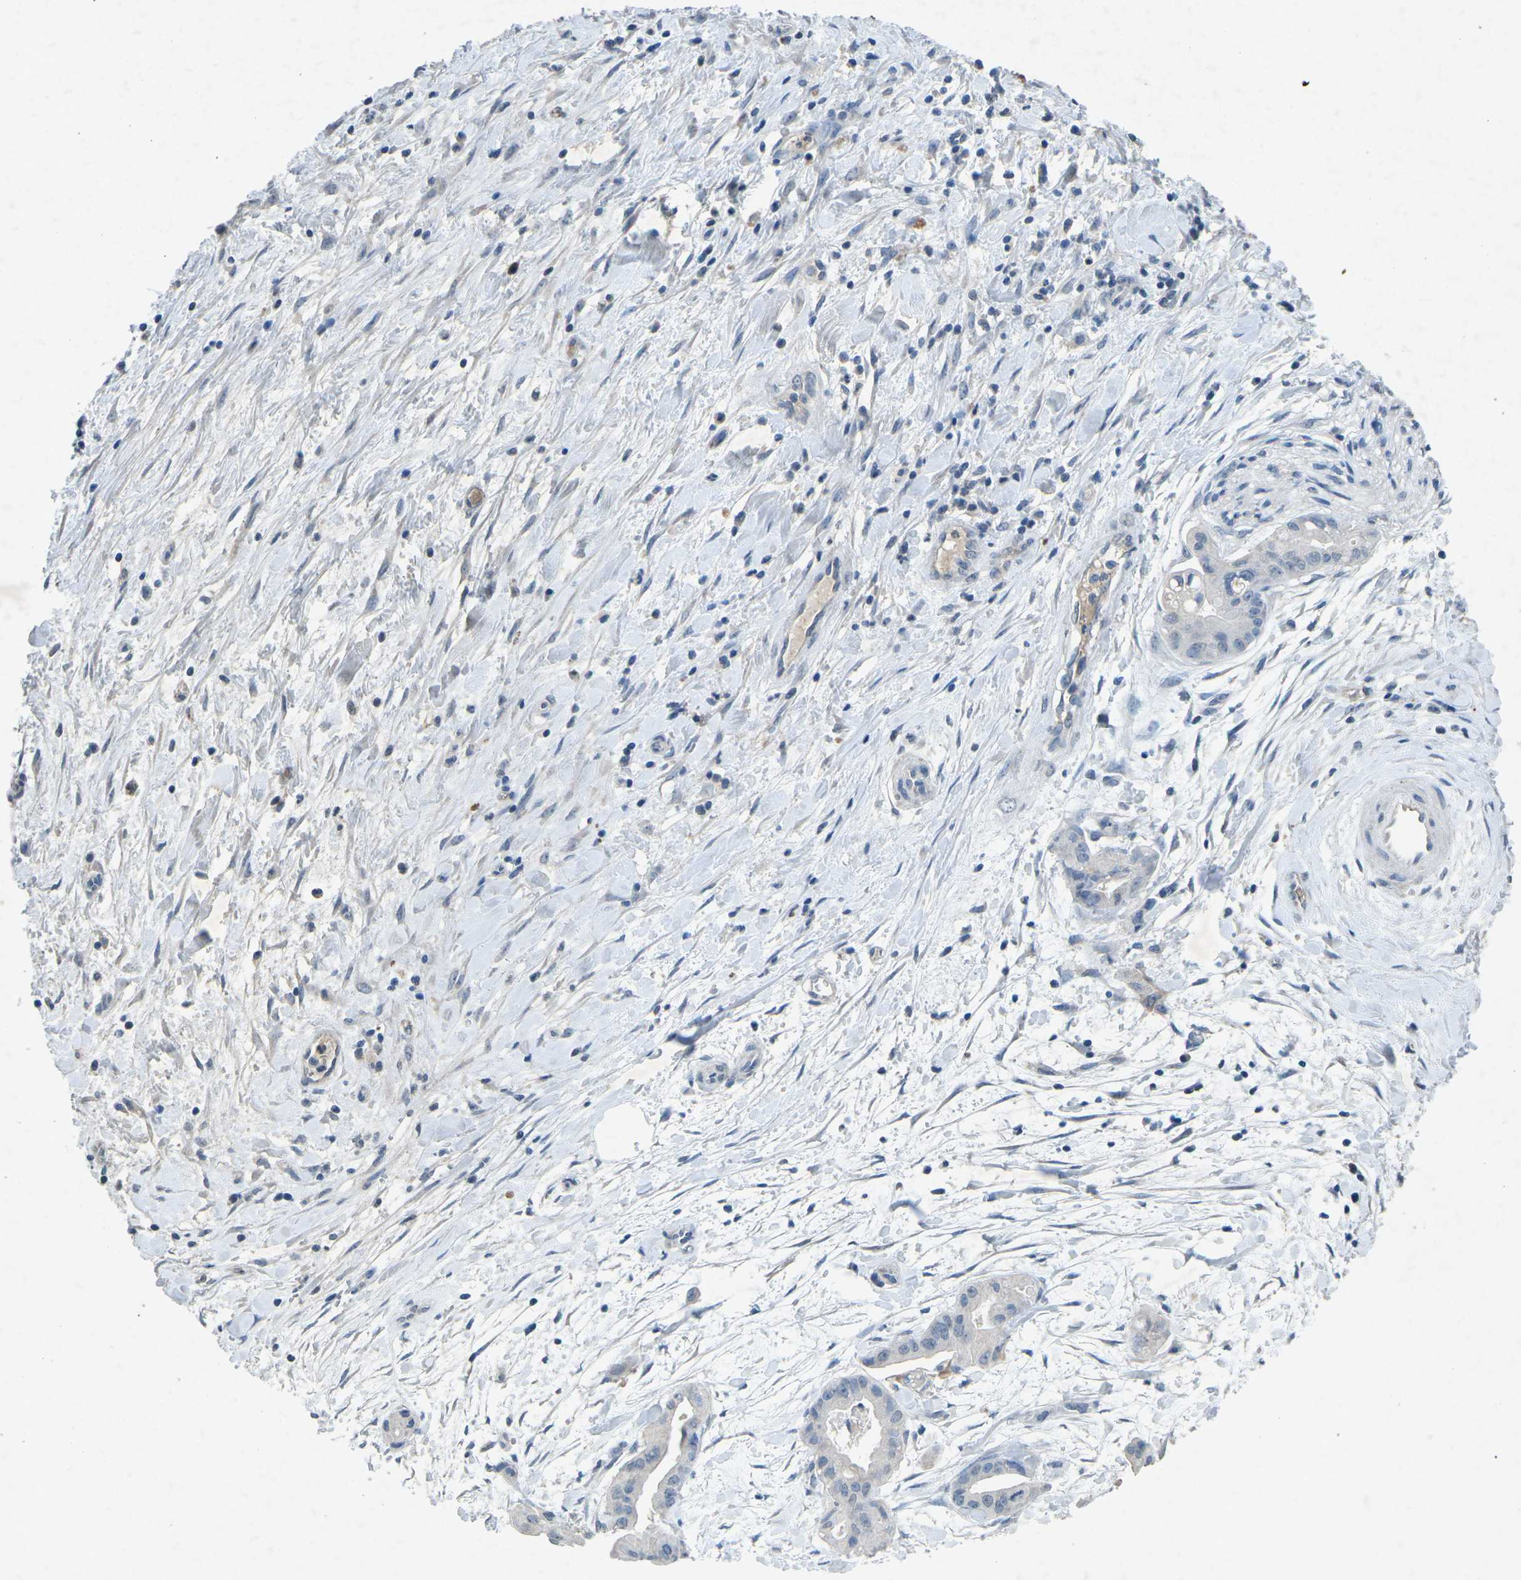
{"staining": {"intensity": "negative", "quantity": "none", "location": "none"}, "tissue": "pancreatic cancer", "cell_type": "Tumor cells", "image_type": "cancer", "snomed": [{"axis": "morphology", "description": "Adenocarcinoma, NOS"}, {"axis": "topography", "description": "Pancreas"}], "caption": "An IHC histopathology image of adenocarcinoma (pancreatic) is shown. There is no staining in tumor cells of adenocarcinoma (pancreatic). (Brightfield microscopy of DAB (3,3'-diaminobenzidine) immunohistochemistry (IHC) at high magnification).", "gene": "A1BG", "patient": {"sex": "female", "age": 75}}